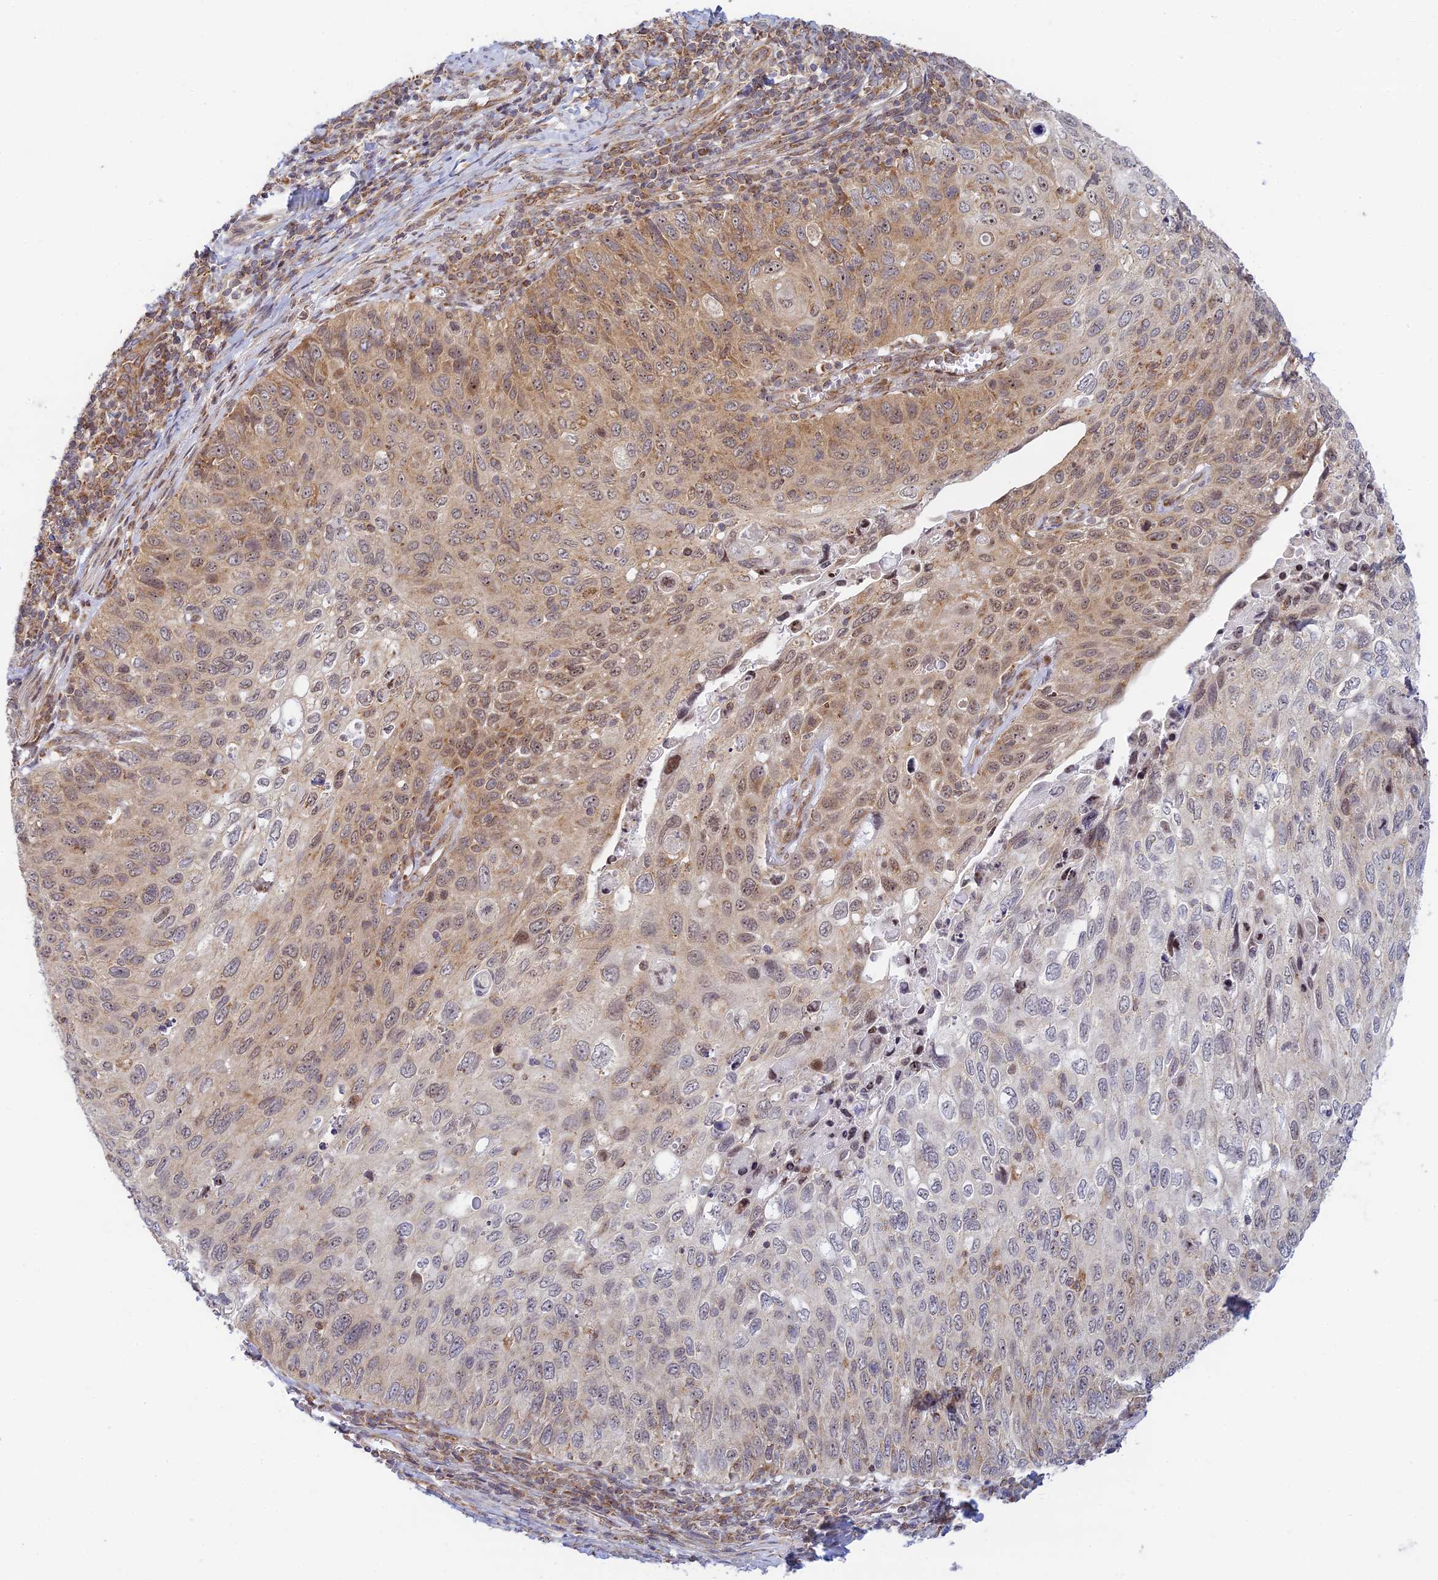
{"staining": {"intensity": "moderate", "quantity": "25%-75%", "location": "cytoplasmic/membranous,nuclear"}, "tissue": "cervical cancer", "cell_type": "Tumor cells", "image_type": "cancer", "snomed": [{"axis": "morphology", "description": "Squamous cell carcinoma, NOS"}, {"axis": "topography", "description": "Cervix"}], "caption": "Squamous cell carcinoma (cervical) was stained to show a protein in brown. There is medium levels of moderate cytoplasmic/membranous and nuclear staining in about 25%-75% of tumor cells.", "gene": "HOOK2", "patient": {"sex": "female", "age": 70}}